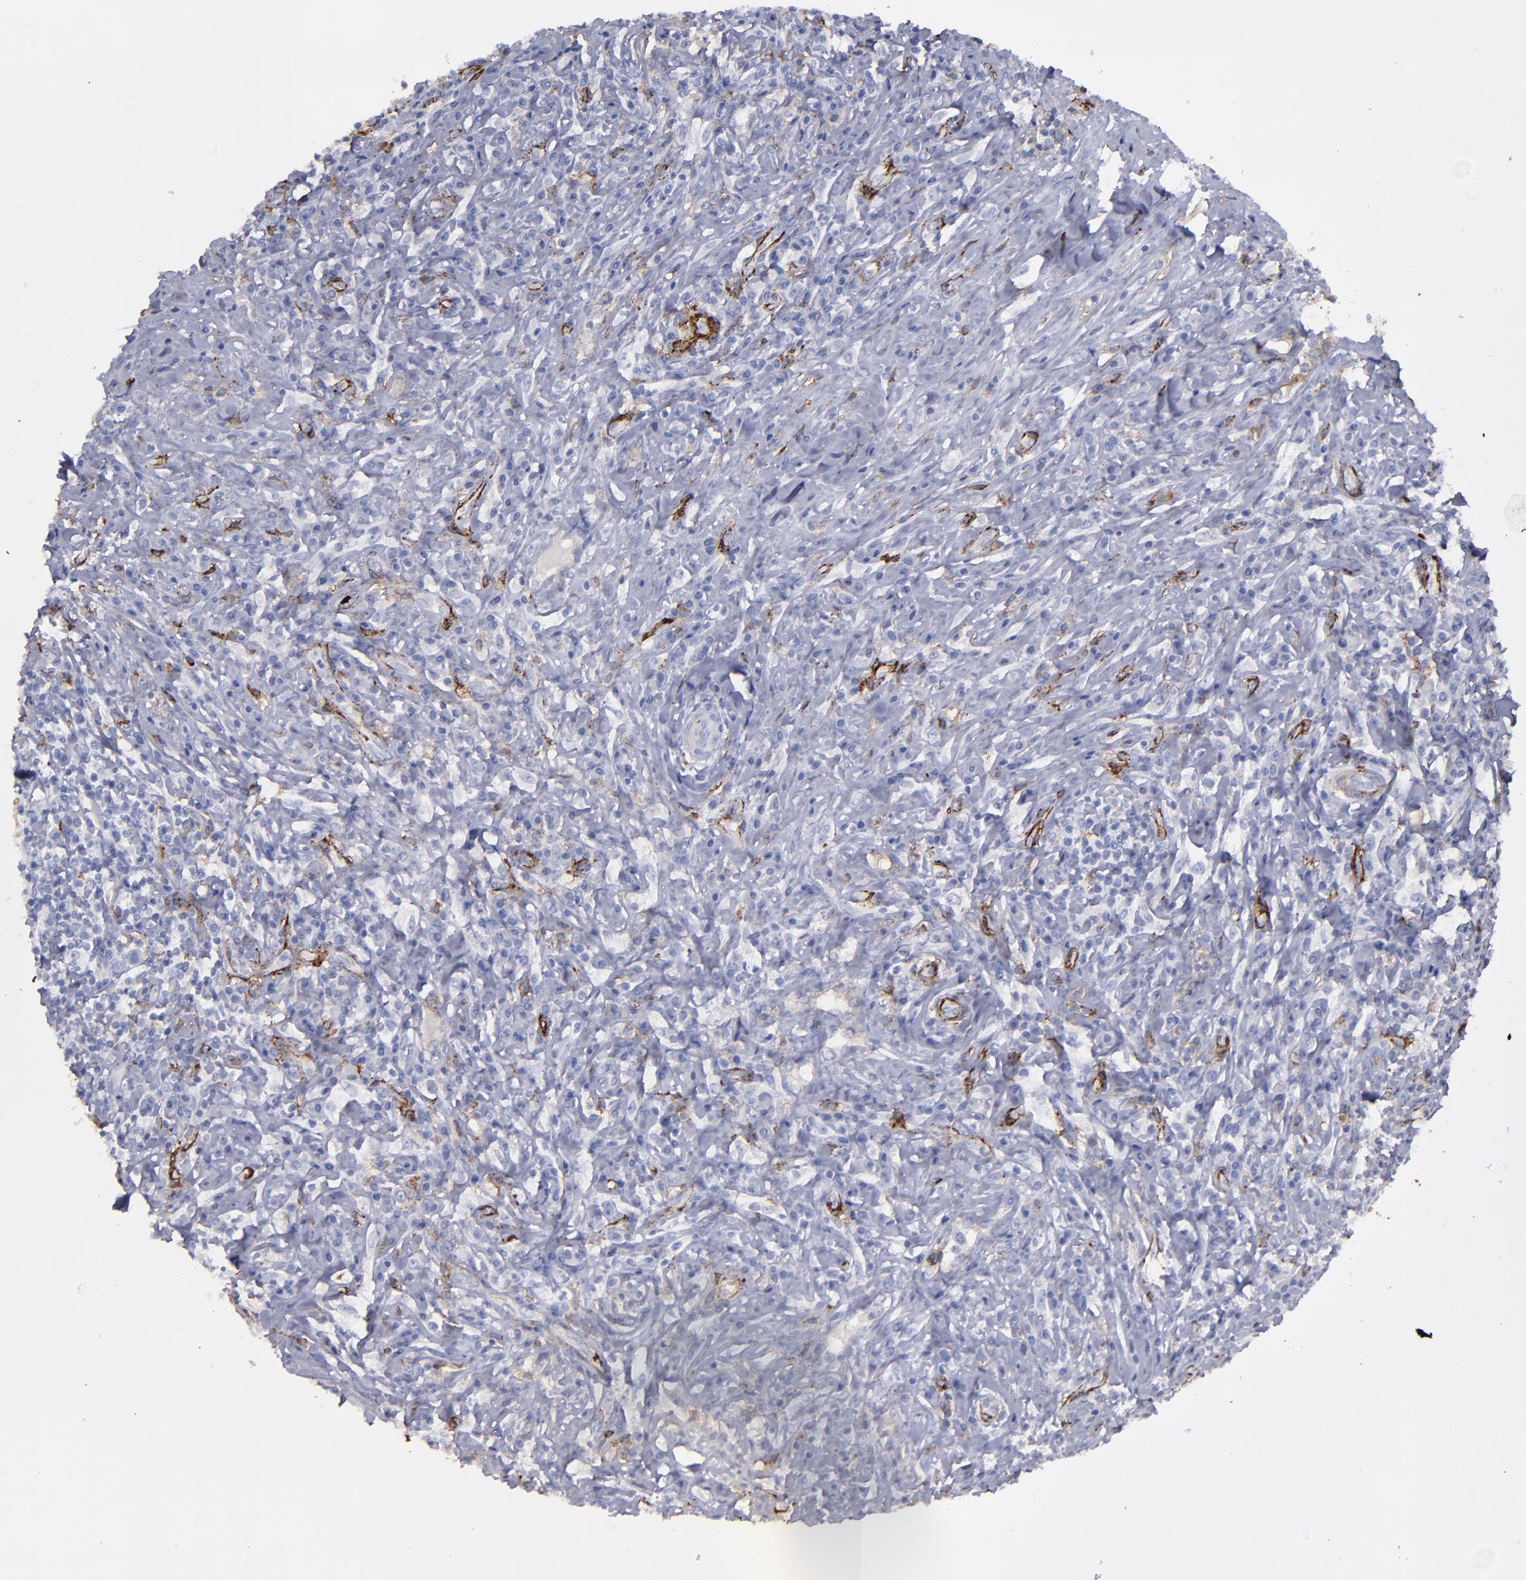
{"staining": {"intensity": "negative", "quantity": "none", "location": "none"}, "tissue": "lymphoma", "cell_type": "Tumor cells", "image_type": "cancer", "snomed": [{"axis": "morphology", "description": "Hodgkin's disease, NOS"}, {"axis": "topography", "description": "Lymph node"}], "caption": "The micrograph reveals no staining of tumor cells in Hodgkin's disease.", "gene": "CD36", "patient": {"sex": "female", "age": 25}}